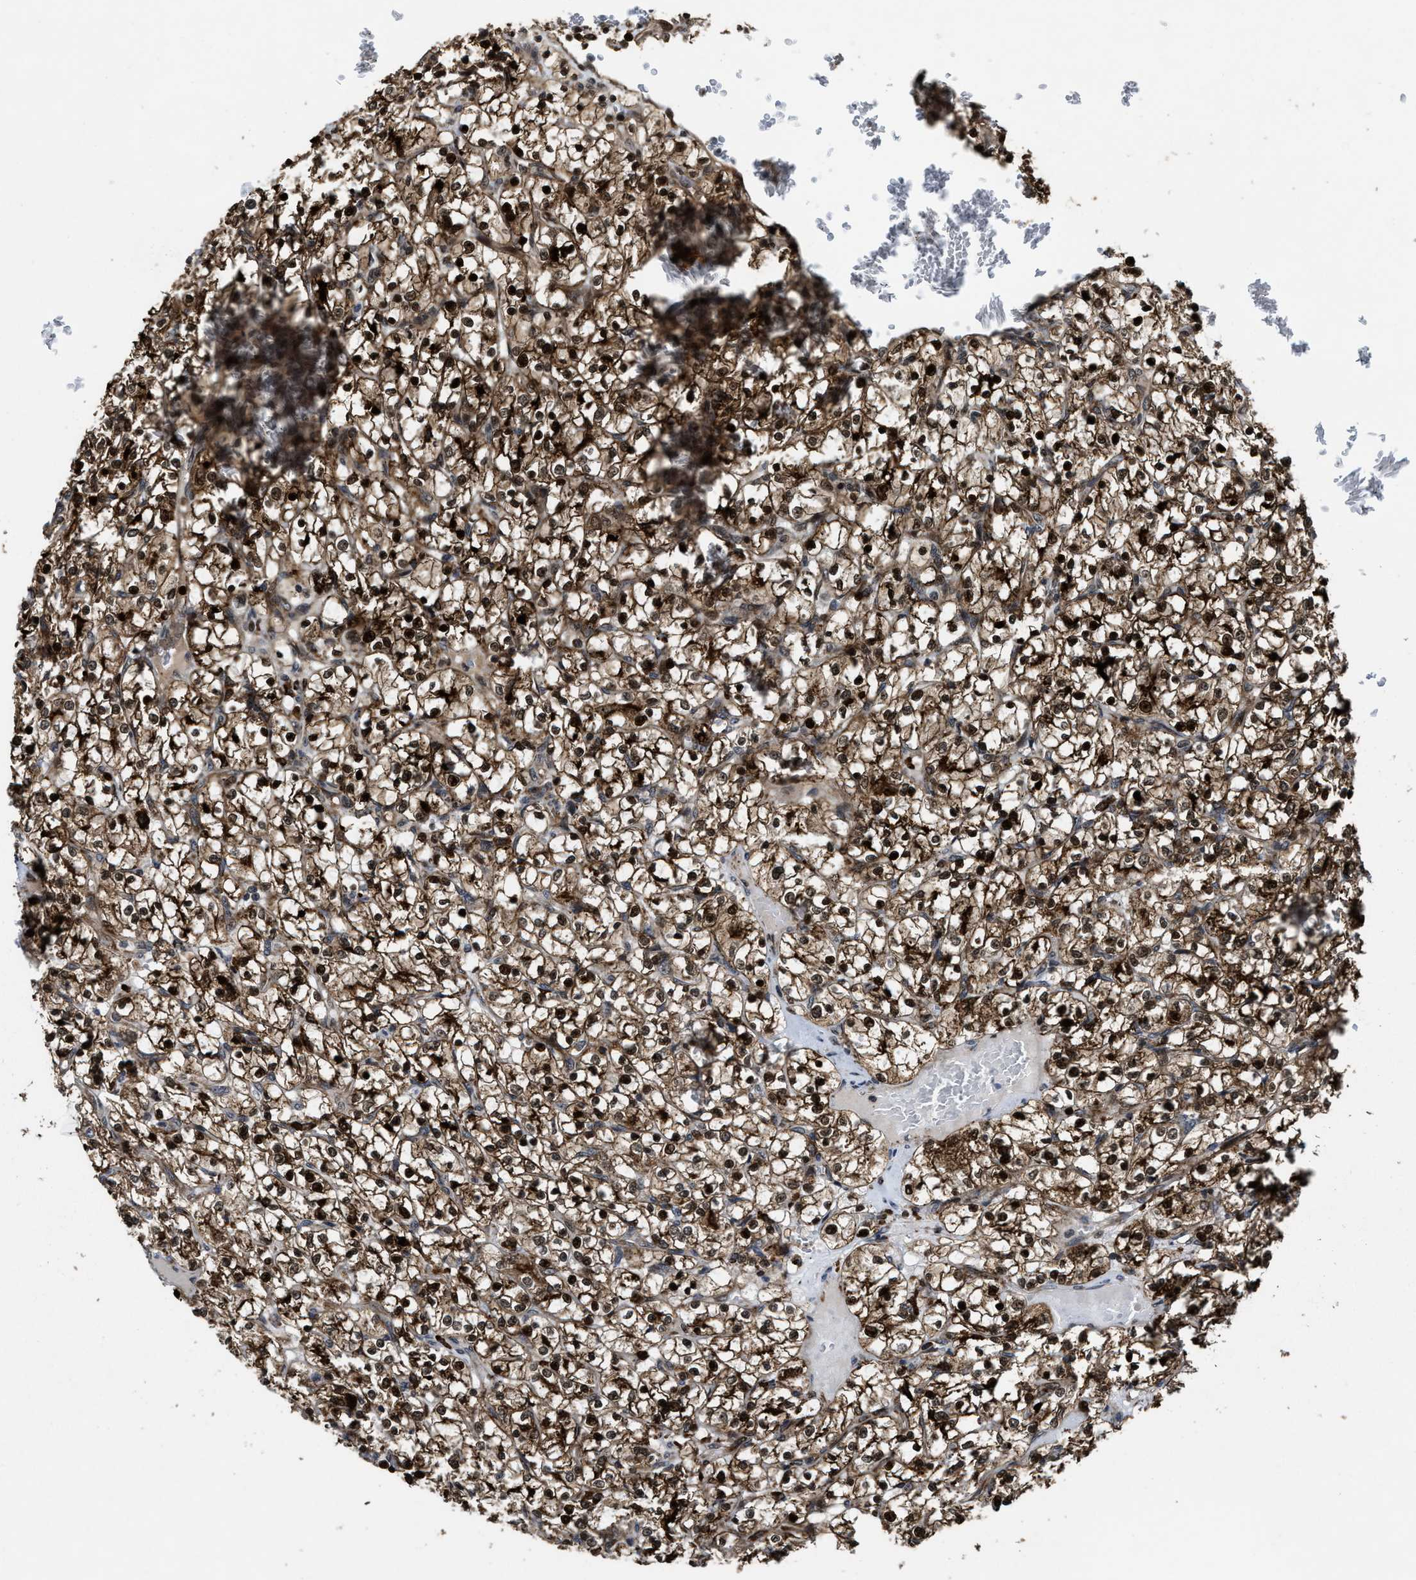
{"staining": {"intensity": "strong", "quantity": ">75%", "location": "cytoplasmic/membranous,nuclear"}, "tissue": "renal cancer", "cell_type": "Tumor cells", "image_type": "cancer", "snomed": [{"axis": "morphology", "description": "Adenocarcinoma, NOS"}, {"axis": "topography", "description": "Kidney"}], "caption": "Protein analysis of renal cancer (adenocarcinoma) tissue displays strong cytoplasmic/membranous and nuclear staining in approximately >75% of tumor cells.", "gene": "ZNF250", "patient": {"sex": "female", "age": 69}}